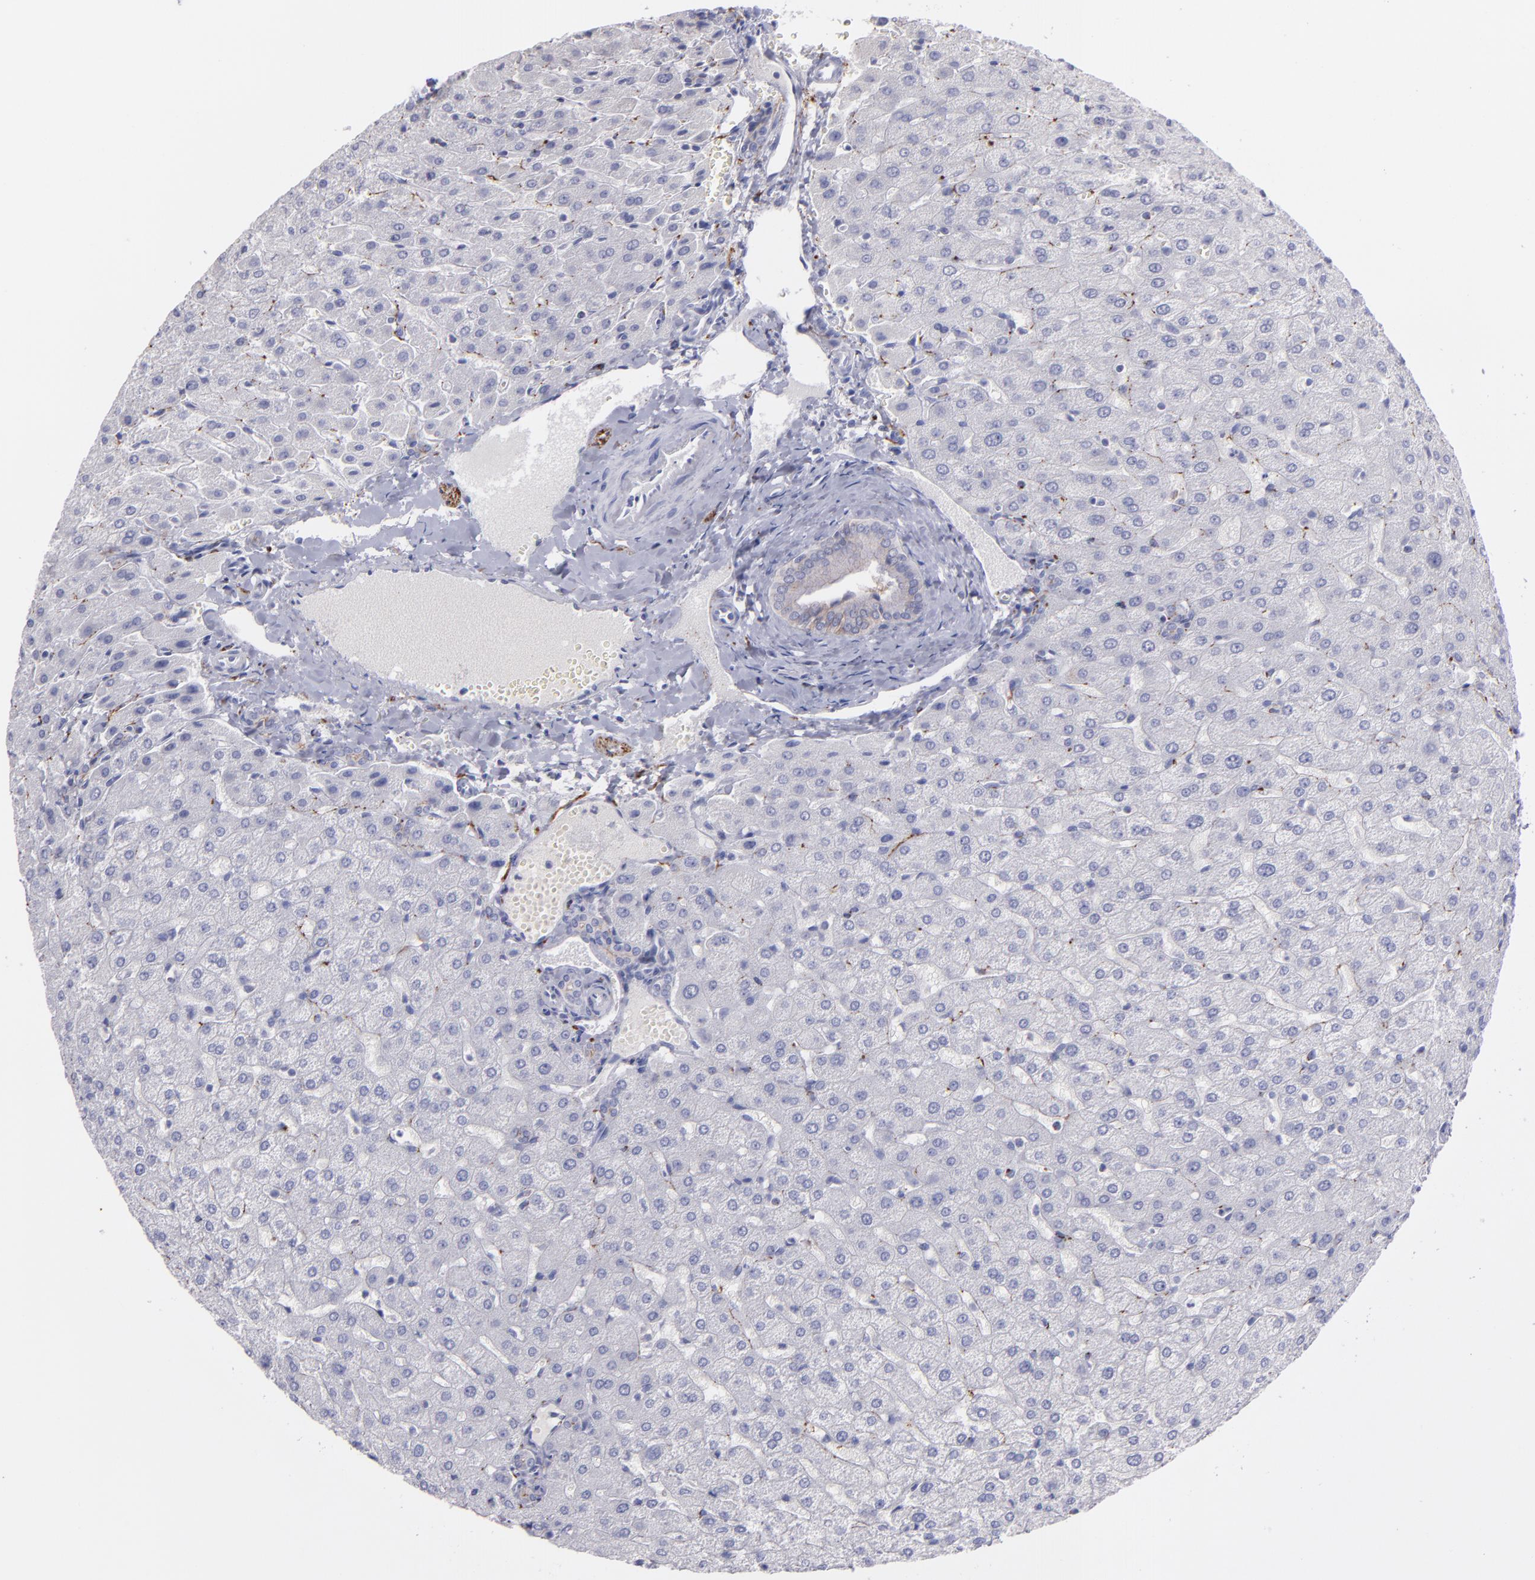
{"staining": {"intensity": "negative", "quantity": "none", "location": "none"}, "tissue": "liver", "cell_type": "Cholangiocytes", "image_type": "normal", "snomed": [{"axis": "morphology", "description": "Normal tissue, NOS"}, {"axis": "morphology", "description": "Fibrosis, NOS"}, {"axis": "topography", "description": "Liver"}], "caption": "Human liver stained for a protein using immunohistochemistry (IHC) shows no staining in cholangiocytes.", "gene": "SNAP25", "patient": {"sex": "female", "age": 29}}